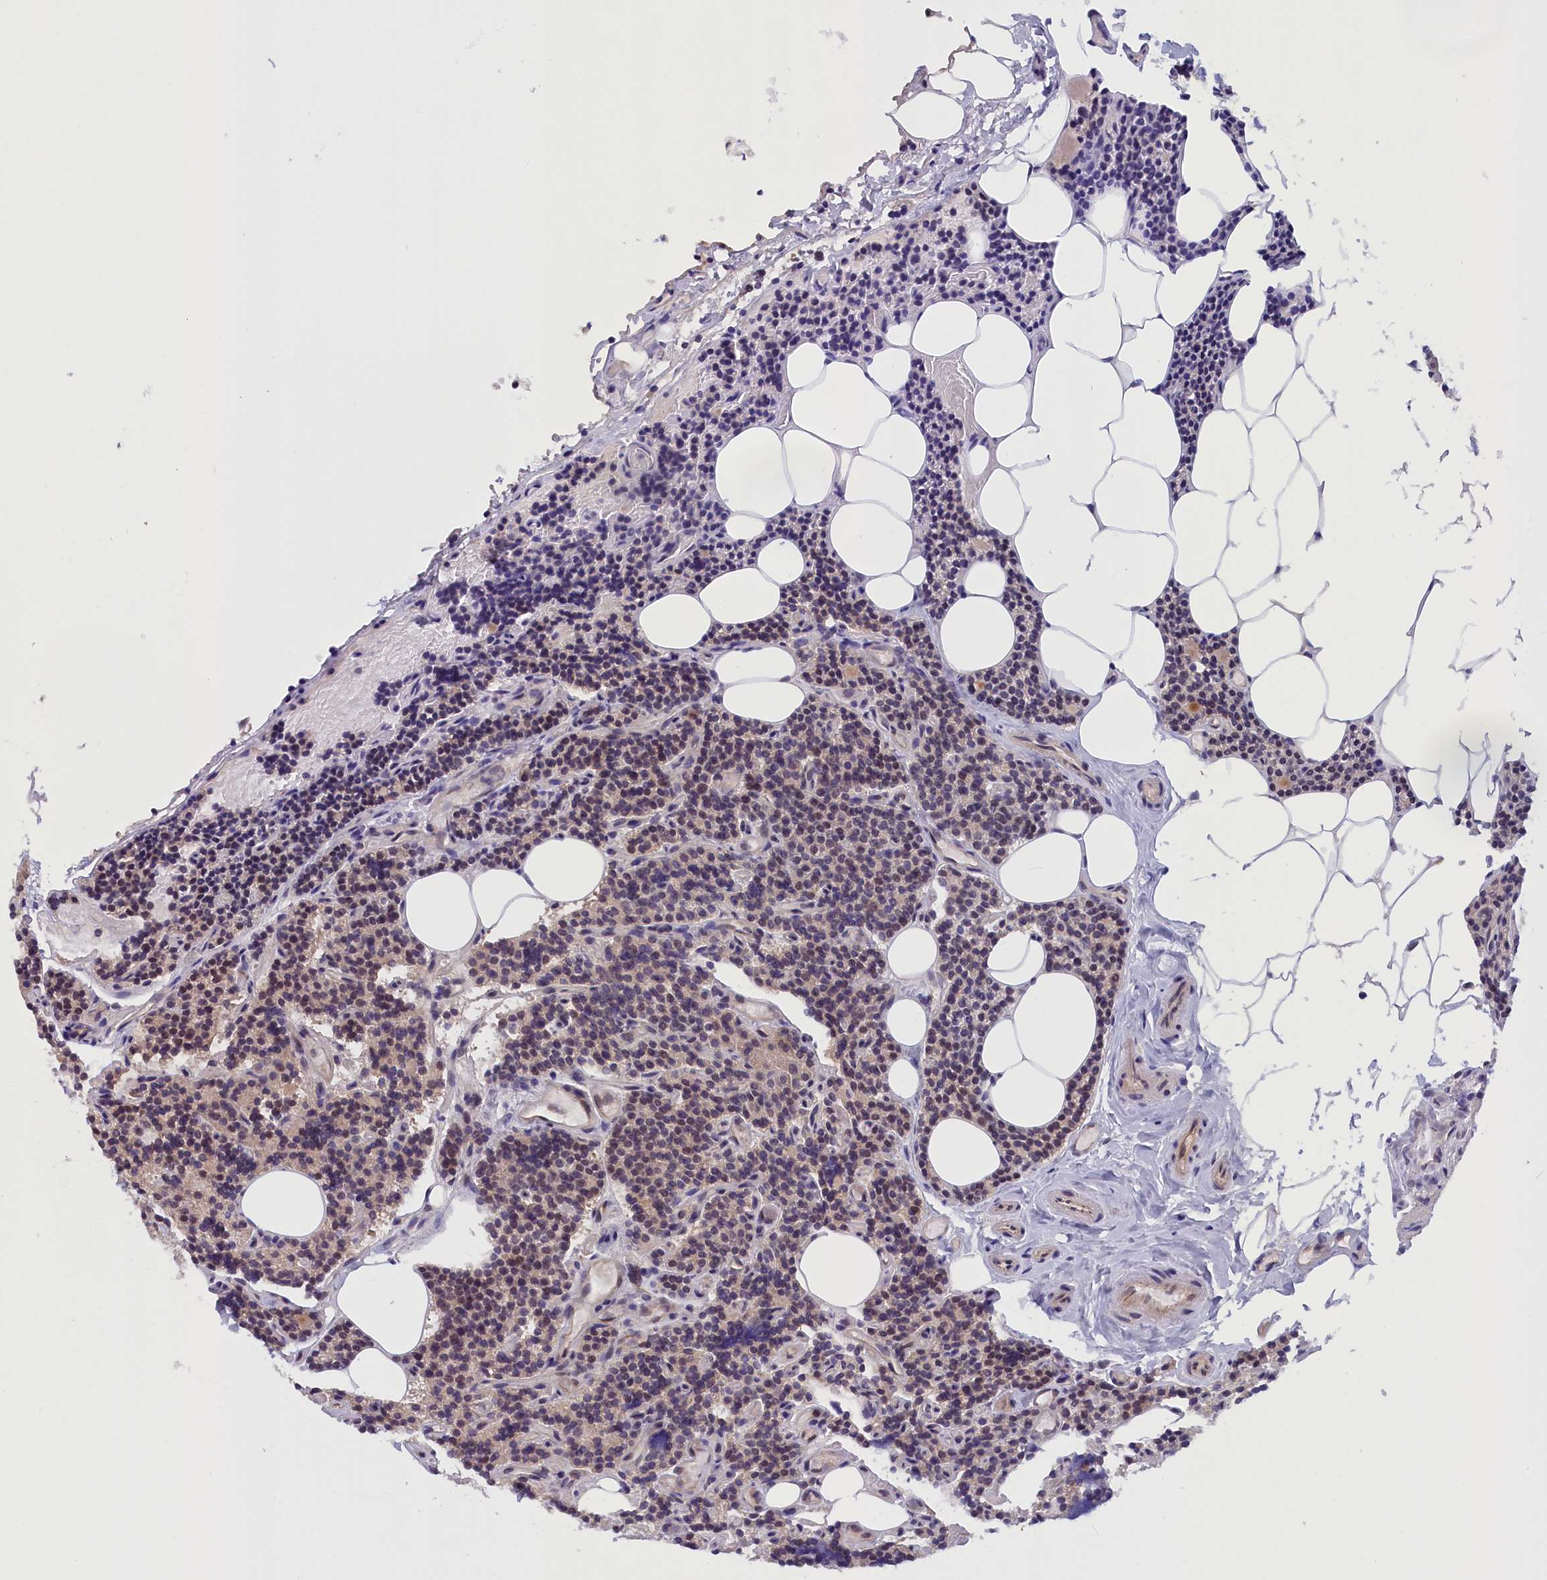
{"staining": {"intensity": "weak", "quantity": "25%-75%", "location": "nuclear"}, "tissue": "parathyroid gland", "cell_type": "Glandular cells", "image_type": "normal", "snomed": [{"axis": "morphology", "description": "Normal tissue, NOS"}, {"axis": "topography", "description": "Parathyroid gland"}], "caption": "An image showing weak nuclear positivity in about 25%-75% of glandular cells in normal parathyroid gland, as visualized by brown immunohistochemical staining.", "gene": "IGFALS", "patient": {"sex": "female", "age": 43}}